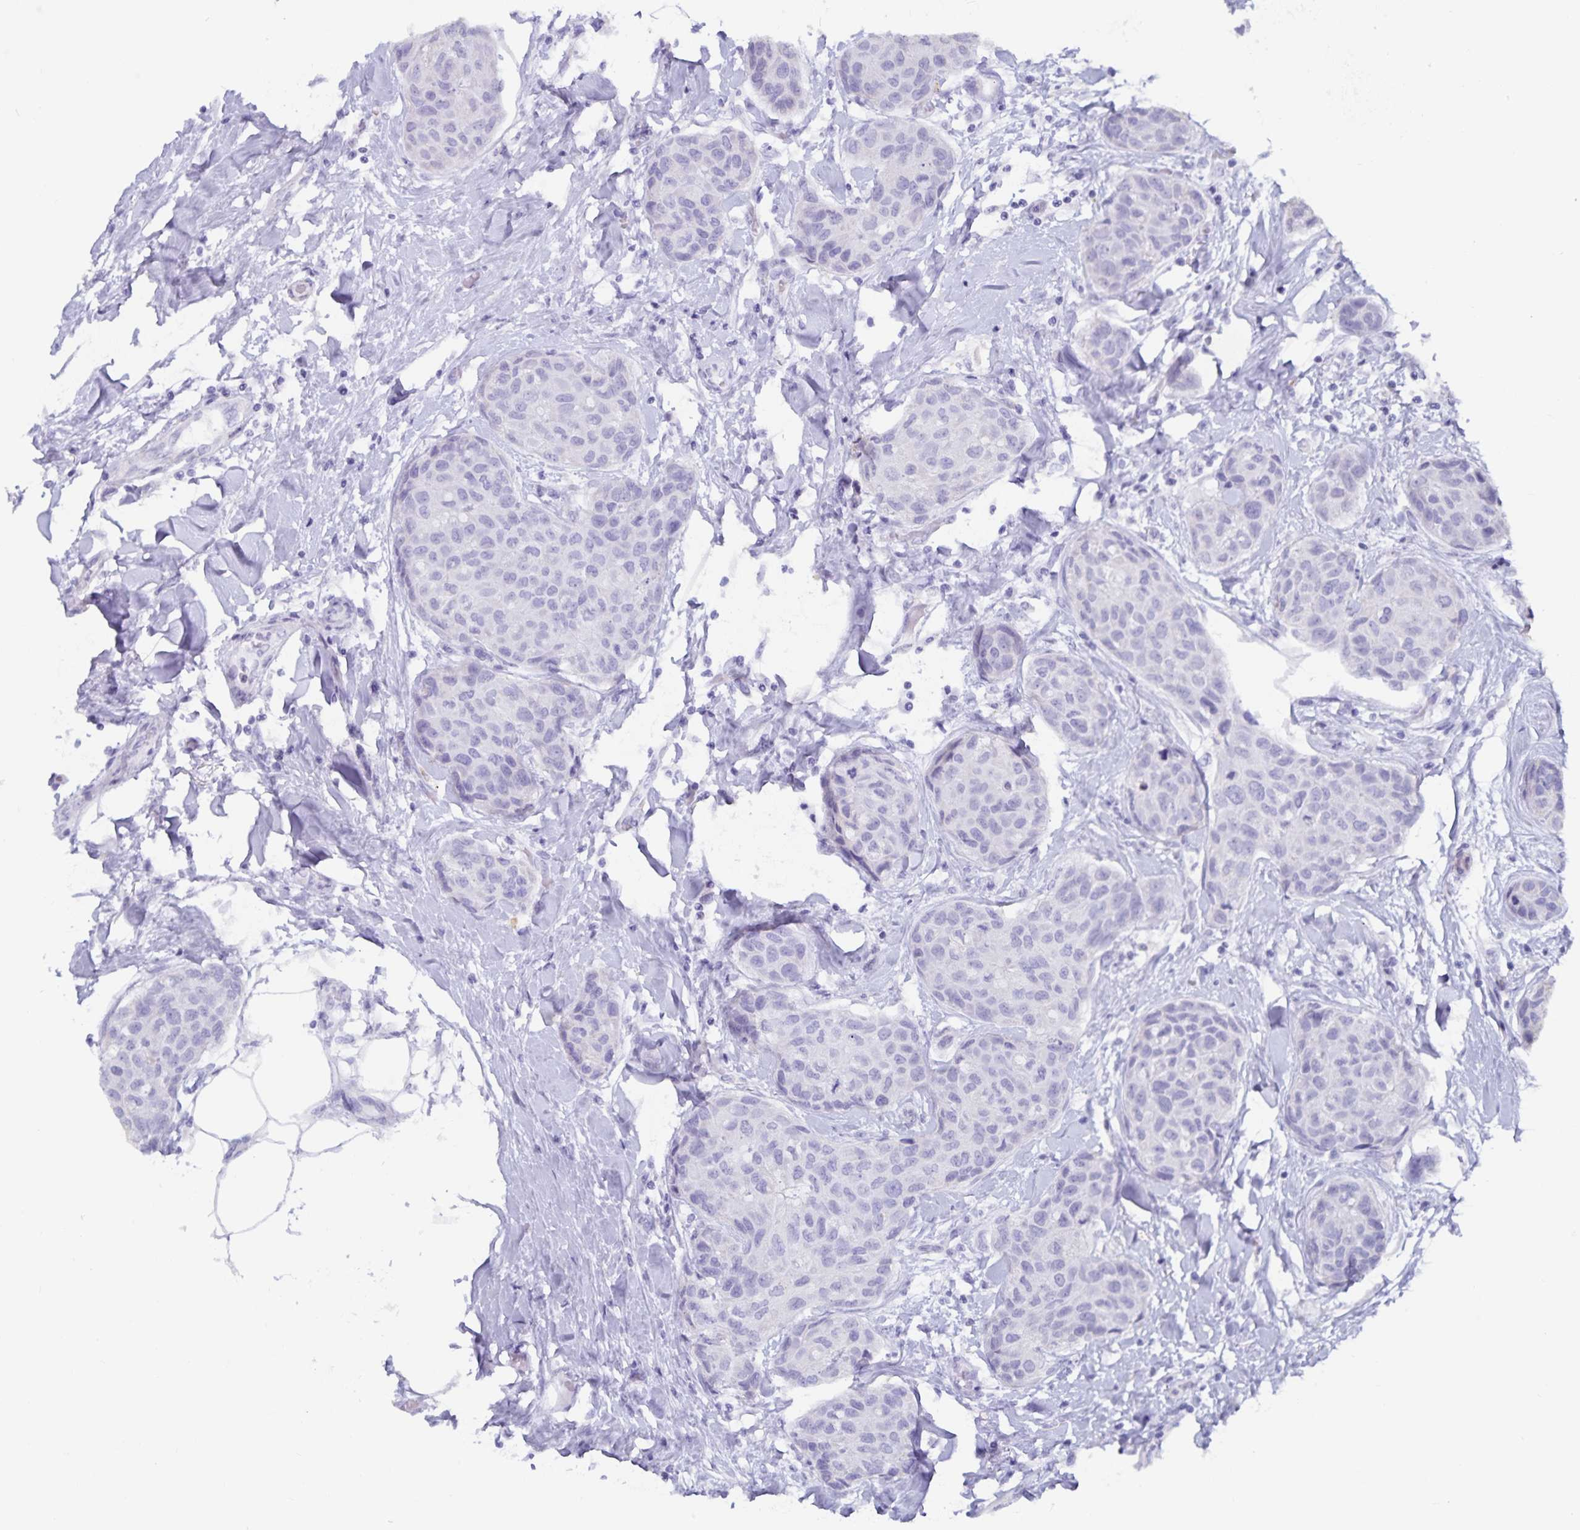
{"staining": {"intensity": "negative", "quantity": "none", "location": "none"}, "tissue": "breast cancer", "cell_type": "Tumor cells", "image_type": "cancer", "snomed": [{"axis": "morphology", "description": "Duct carcinoma"}, {"axis": "topography", "description": "Breast"}], "caption": "Photomicrograph shows no protein expression in tumor cells of breast infiltrating ductal carcinoma tissue.", "gene": "GPR137", "patient": {"sex": "female", "age": 80}}